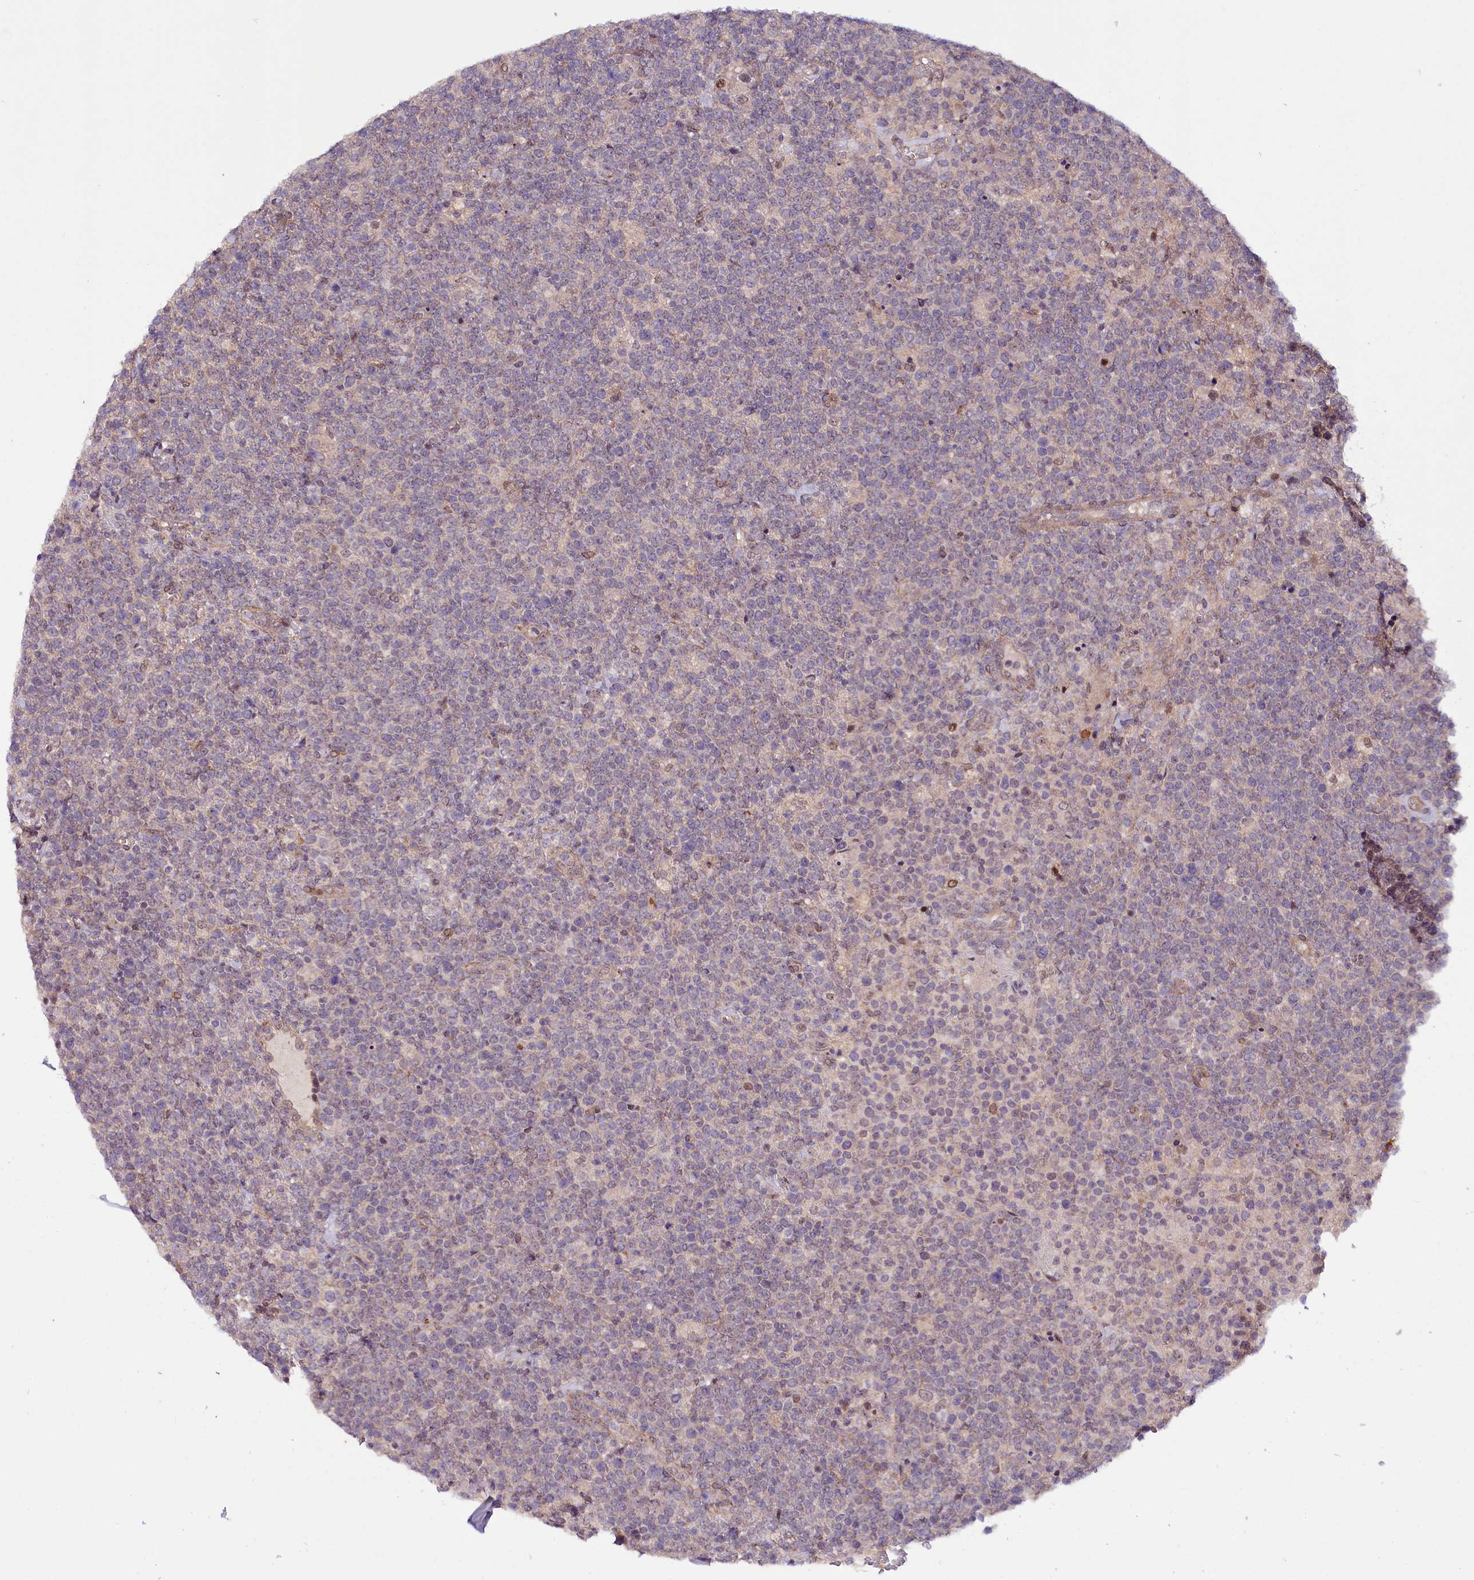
{"staining": {"intensity": "negative", "quantity": "none", "location": "none"}, "tissue": "lymphoma", "cell_type": "Tumor cells", "image_type": "cancer", "snomed": [{"axis": "morphology", "description": "Malignant lymphoma, non-Hodgkin's type, High grade"}, {"axis": "topography", "description": "Lymph node"}], "caption": "This image is of lymphoma stained with immunohistochemistry to label a protein in brown with the nuclei are counter-stained blue. There is no staining in tumor cells.", "gene": "PHLDB1", "patient": {"sex": "male", "age": 61}}